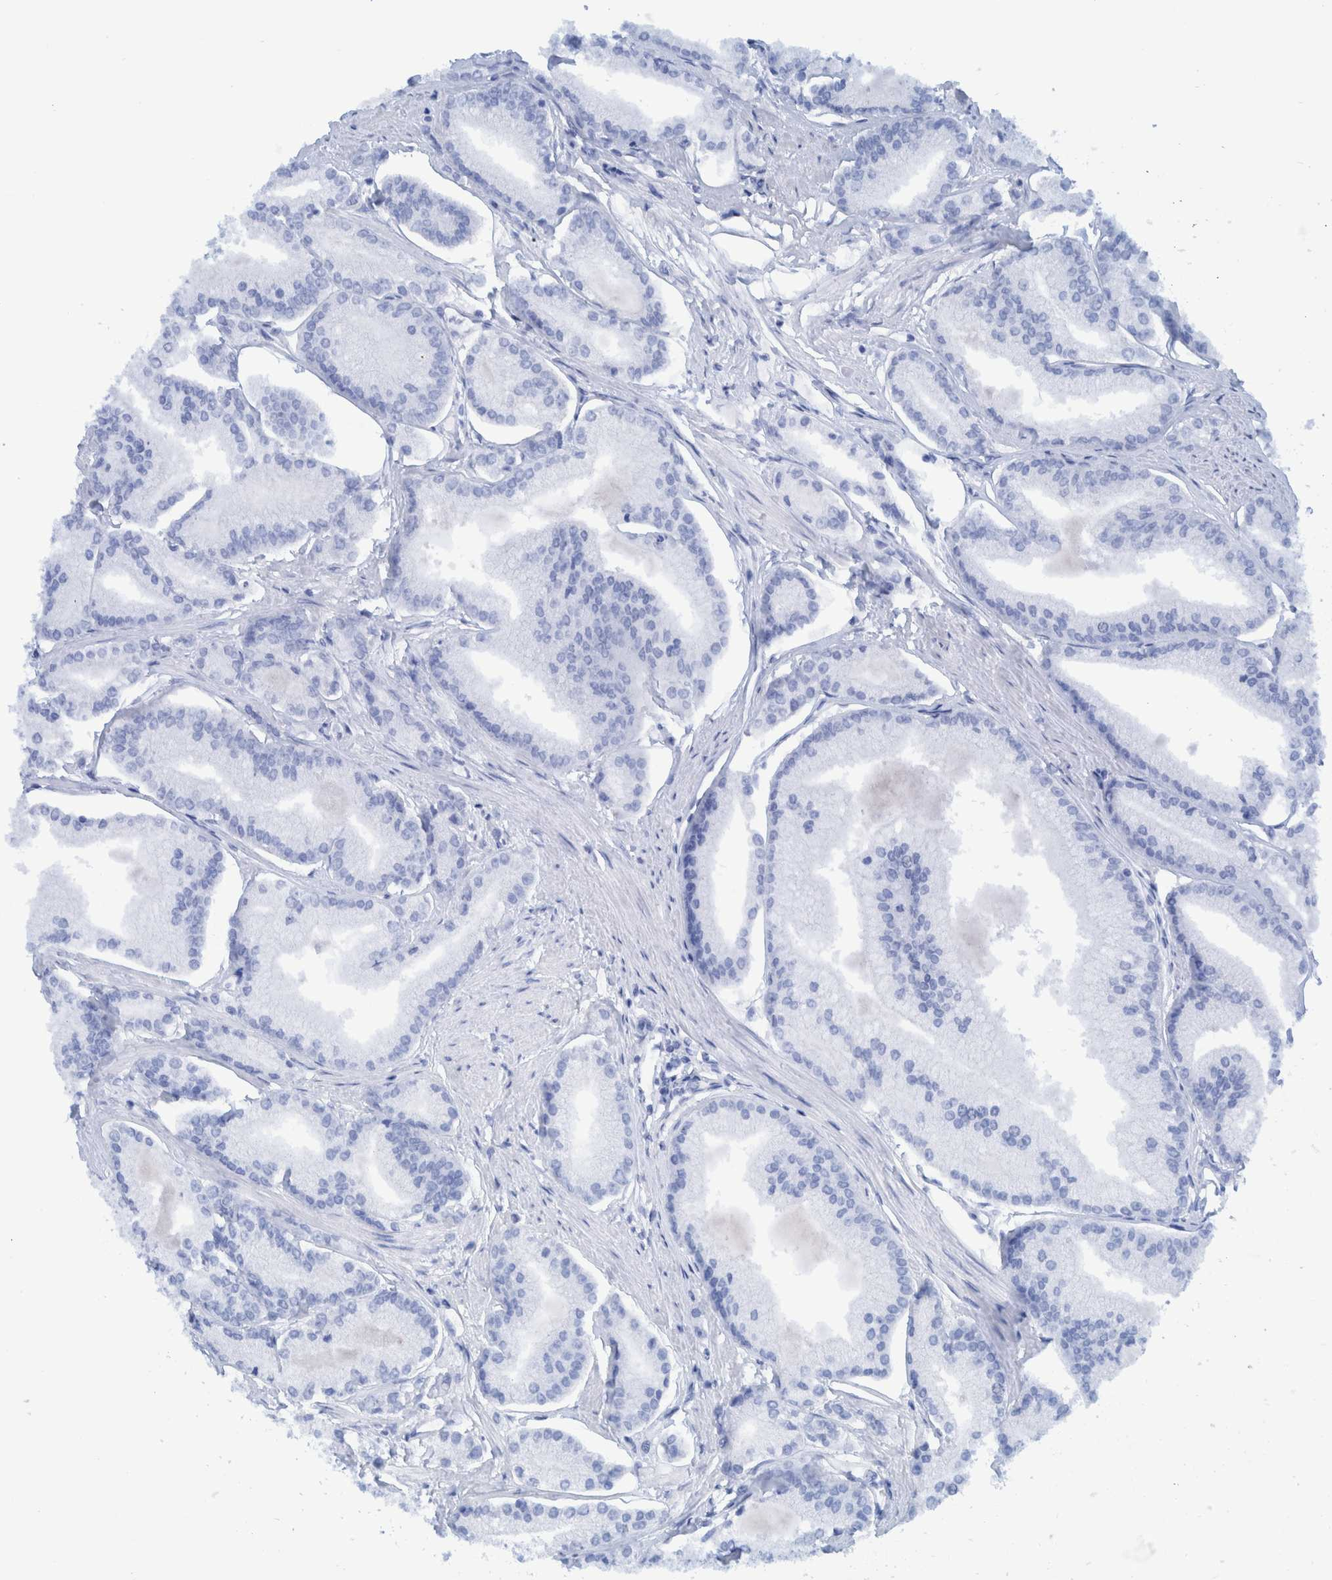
{"staining": {"intensity": "negative", "quantity": "none", "location": "none"}, "tissue": "prostate cancer", "cell_type": "Tumor cells", "image_type": "cancer", "snomed": [{"axis": "morphology", "description": "Adenocarcinoma, Low grade"}, {"axis": "topography", "description": "Prostate"}], "caption": "IHC of prostate low-grade adenocarcinoma reveals no staining in tumor cells.", "gene": "BZW2", "patient": {"sex": "male", "age": 52}}